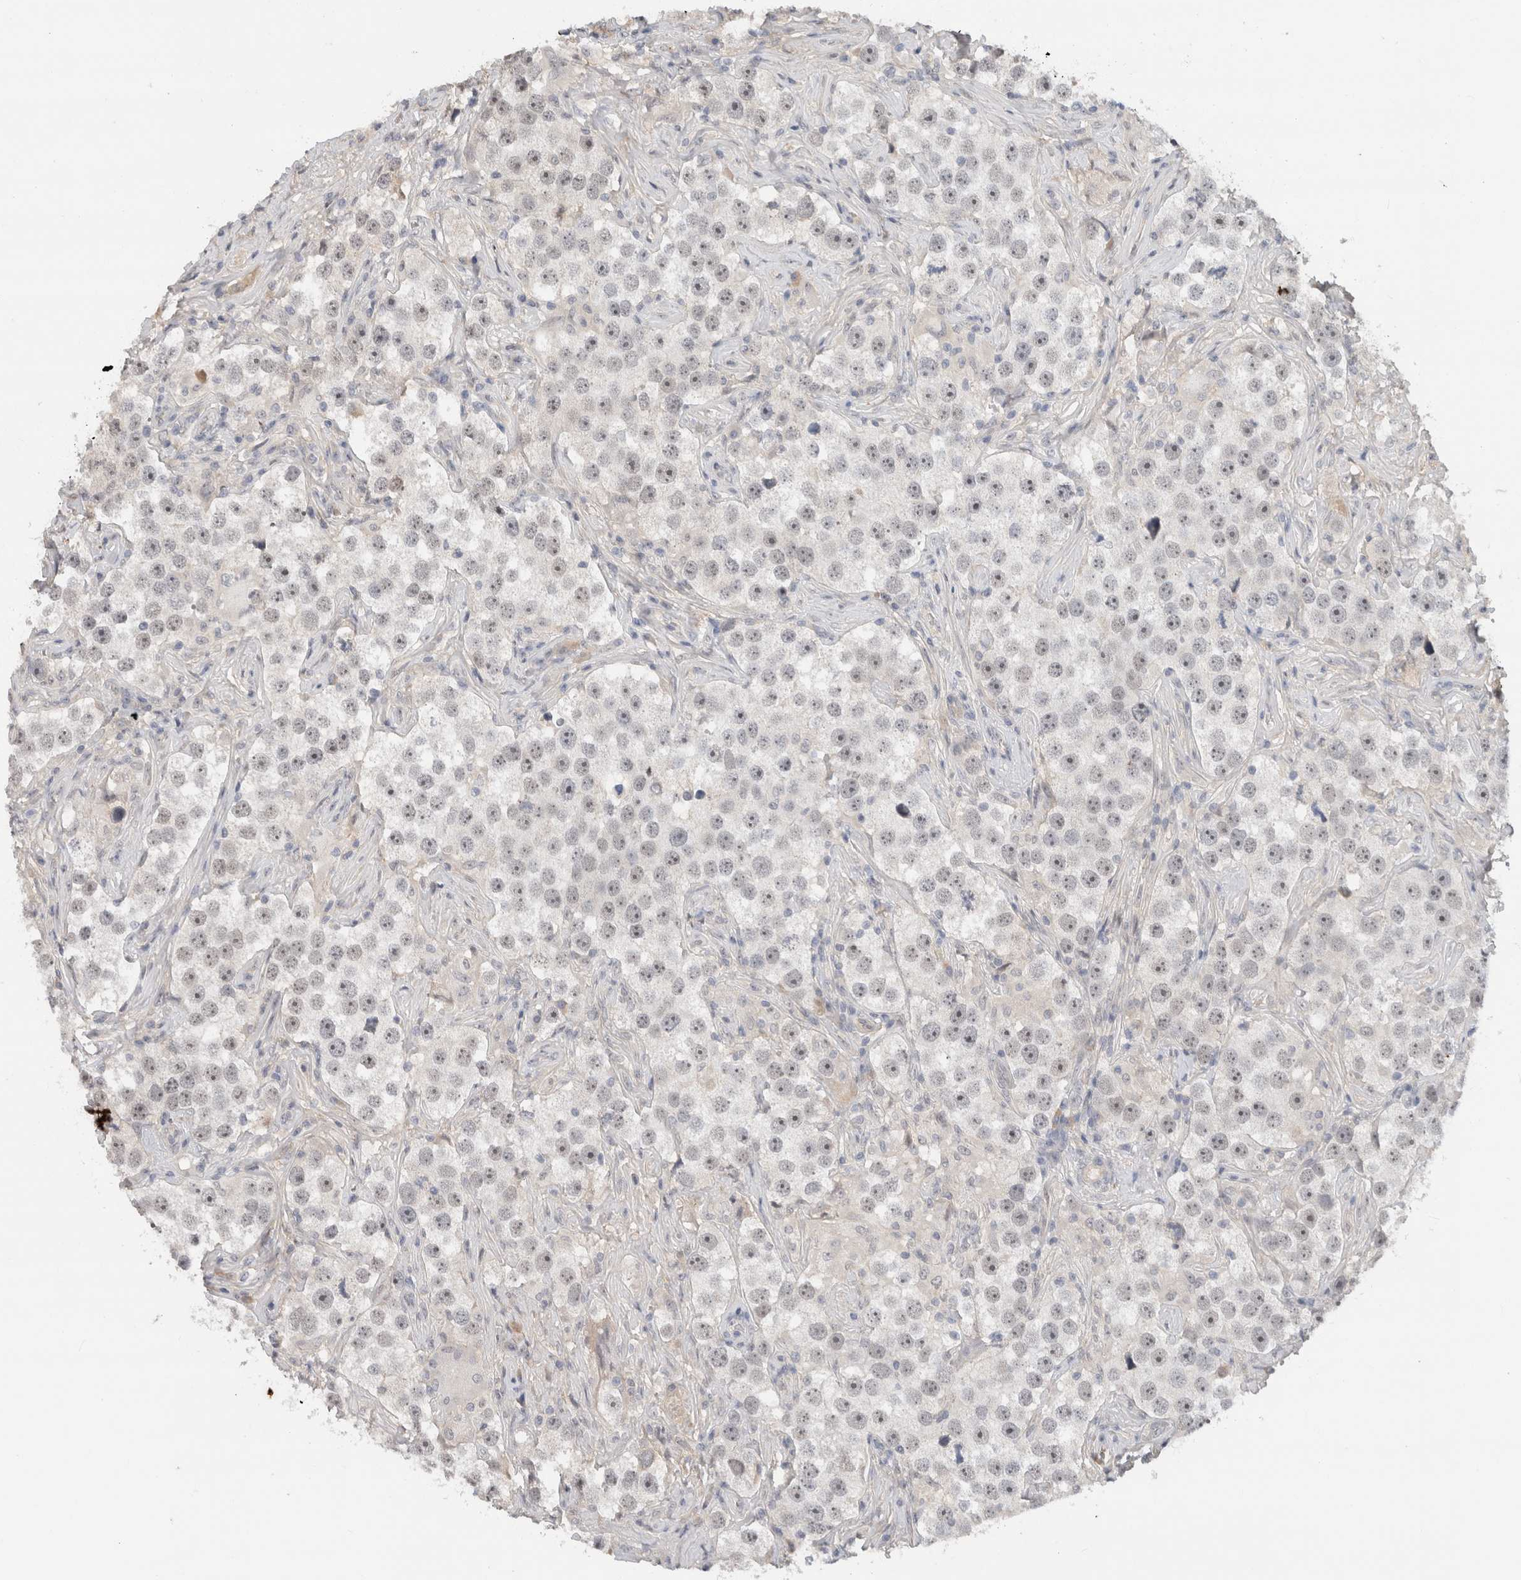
{"staining": {"intensity": "weak", "quantity": "25%-75%", "location": "nuclear"}, "tissue": "testis cancer", "cell_type": "Tumor cells", "image_type": "cancer", "snomed": [{"axis": "morphology", "description": "Seminoma, NOS"}, {"axis": "topography", "description": "Testis"}], "caption": "Immunohistochemistry micrograph of human seminoma (testis) stained for a protein (brown), which displays low levels of weak nuclear expression in approximately 25%-75% of tumor cells.", "gene": "HCN3", "patient": {"sex": "male", "age": 49}}